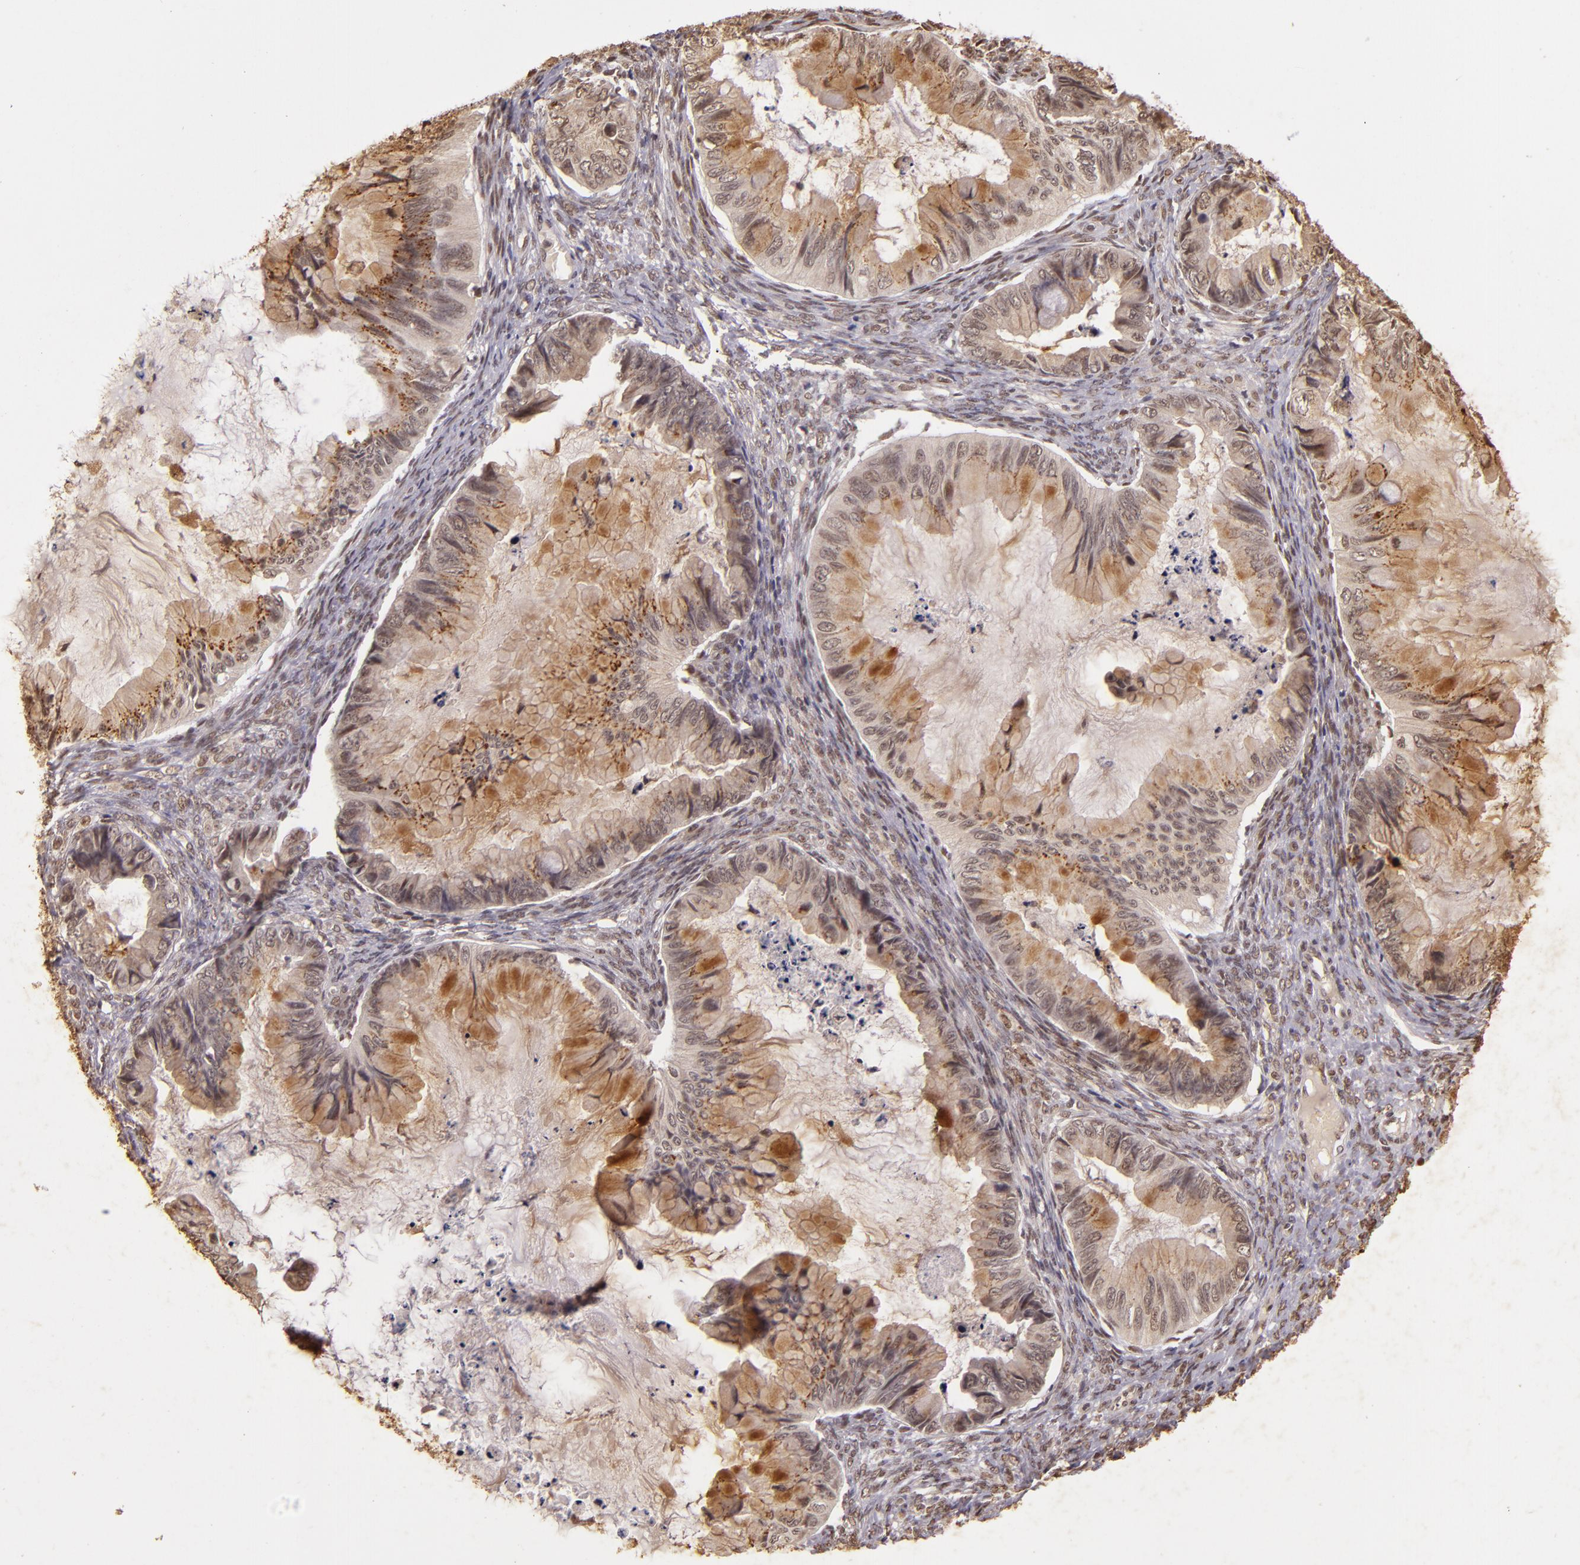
{"staining": {"intensity": "weak", "quantity": ">75%", "location": "cytoplasmic/membranous,nuclear"}, "tissue": "ovarian cancer", "cell_type": "Tumor cells", "image_type": "cancer", "snomed": [{"axis": "morphology", "description": "Cystadenocarcinoma, mucinous, NOS"}, {"axis": "topography", "description": "Ovary"}], "caption": "There is low levels of weak cytoplasmic/membranous and nuclear positivity in tumor cells of ovarian mucinous cystadenocarcinoma, as demonstrated by immunohistochemical staining (brown color).", "gene": "CUL1", "patient": {"sex": "female", "age": 36}}